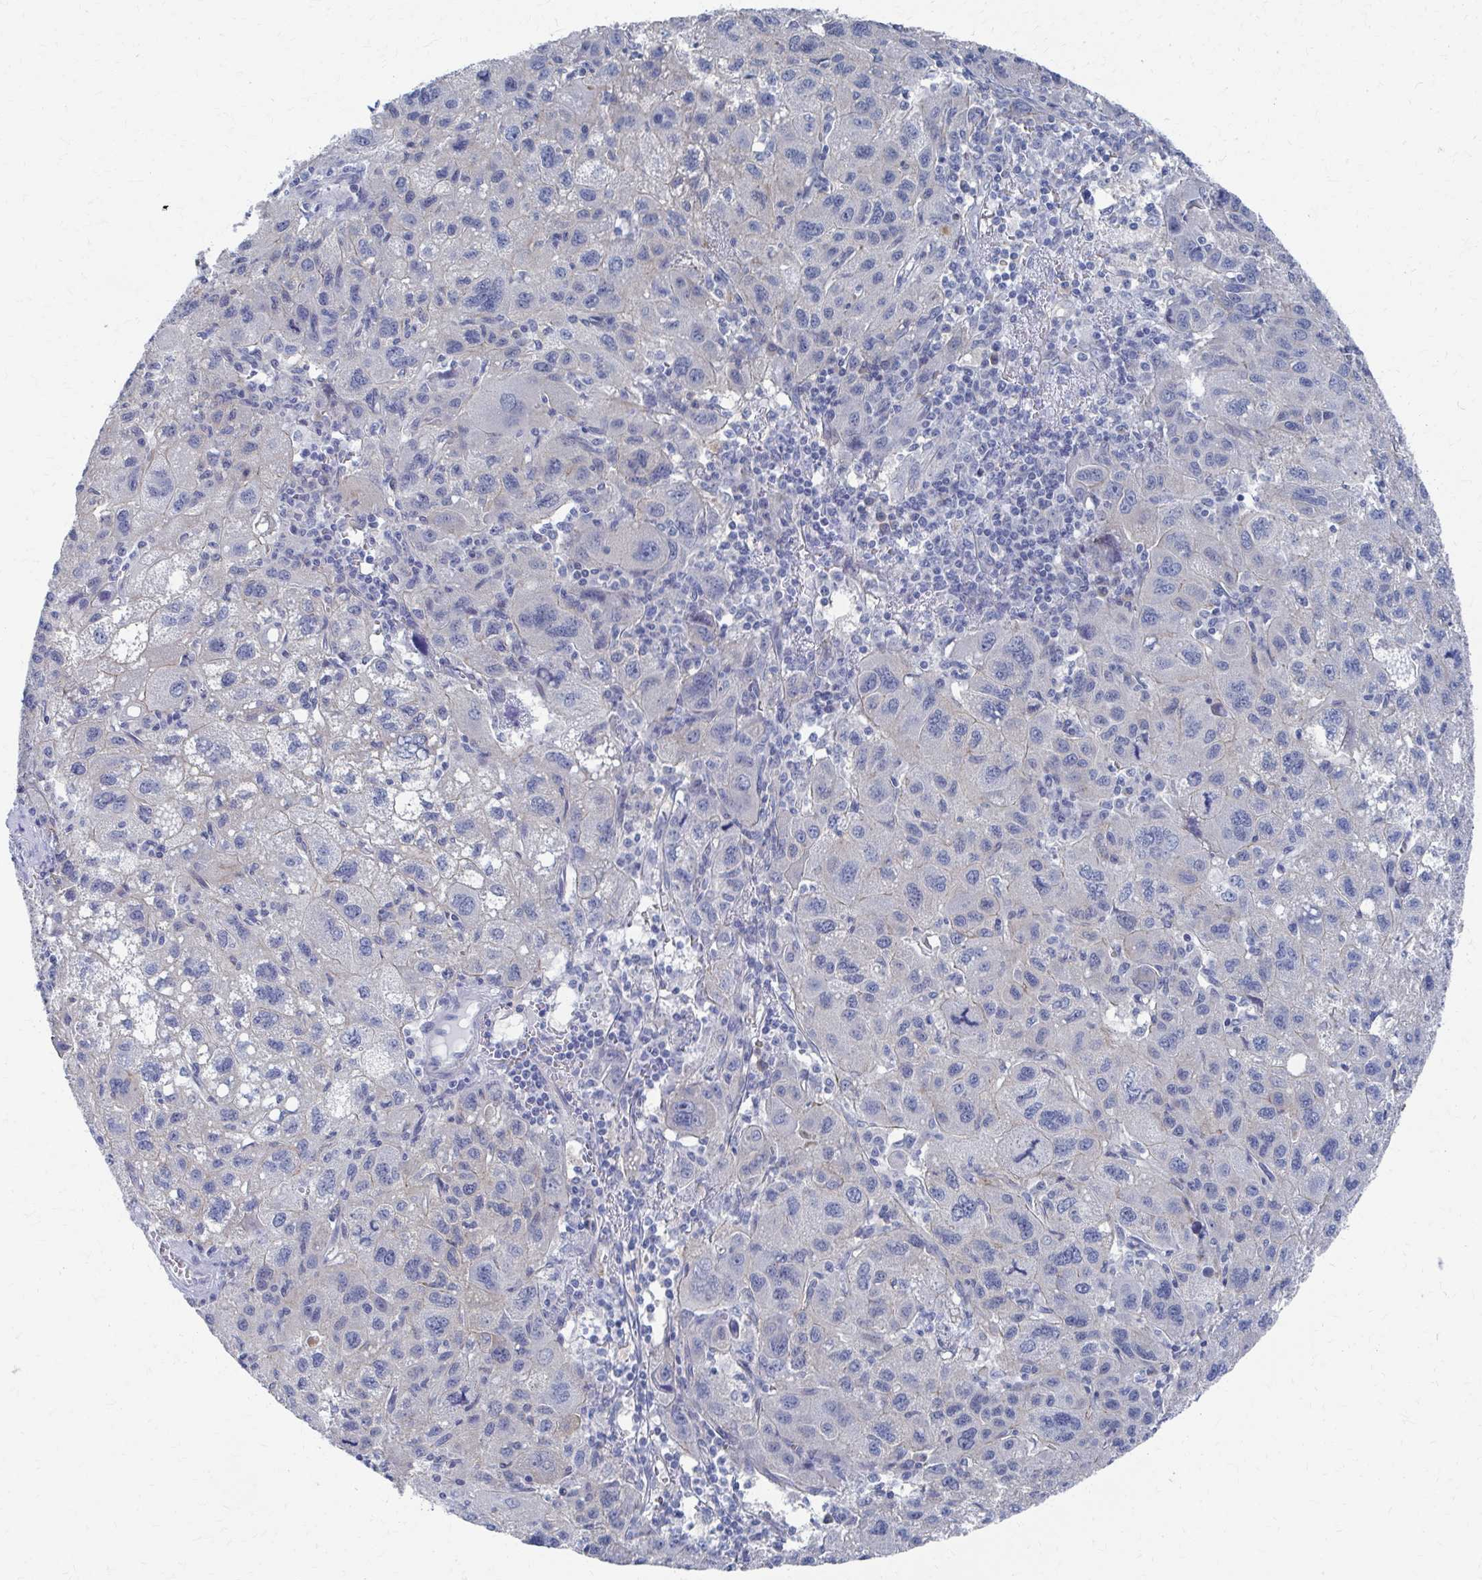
{"staining": {"intensity": "negative", "quantity": "none", "location": "none"}, "tissue": "liver cancer", "cell_type": "Tumor cells", "image_type": "cancer", "snomed": [{"axis": "morphology", "description": "Carcinoma, Hepatocellular, NOS"}, {"axis": "topography", "description": "Liver"}], "caption": "Tumor cells are negative for protein expression in human liver cancer (hepatocellular carcinoma). The staining was performed using DAB to visualize the protein expression in brown, while the nuclei were stained in blue with hematoxylin (Magnification: 20x).", "gene": "PLEKHG7", "patient": {"sex": "female", "age": 77}}